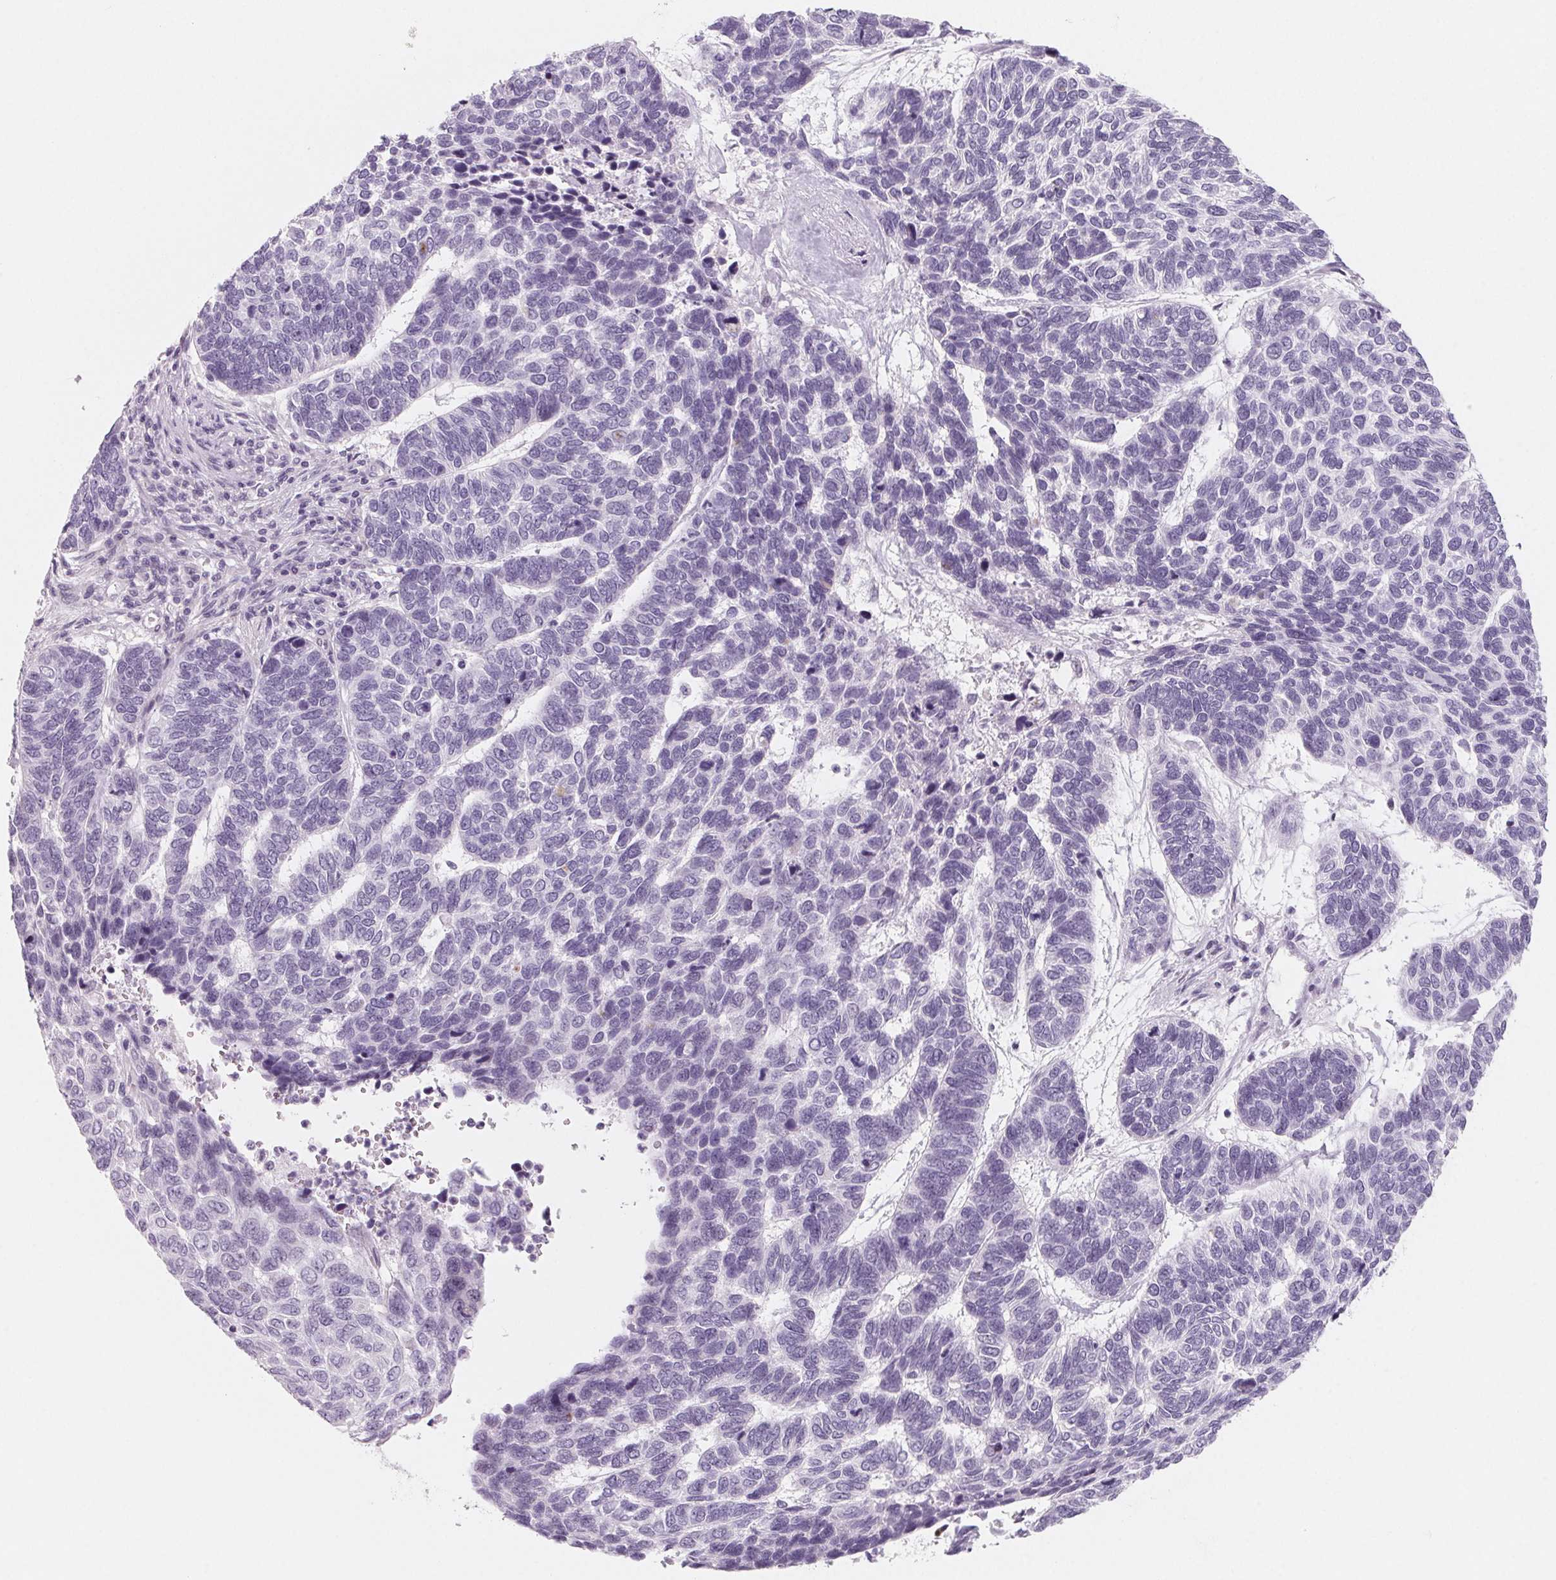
{"staining": {"intensity": "negative", "quantity": "none", "location": "none"}, "tissue": "skin cancer", "cell_type": "Tumor cells", "image_type": "cancer", "snomed": [{"axis": "morphology", "description": "Basal cell carcinoma"}, {"axis": "topography", "description": "Skin"}], "caption": "A high-resolution image shows immunohistochemistry staining of basal cell carcinoma (skin), which exhibits no significant staining in tumor cells.", "gene": "SH3GL2", "patient": {"sex": "female", "age": 65}}